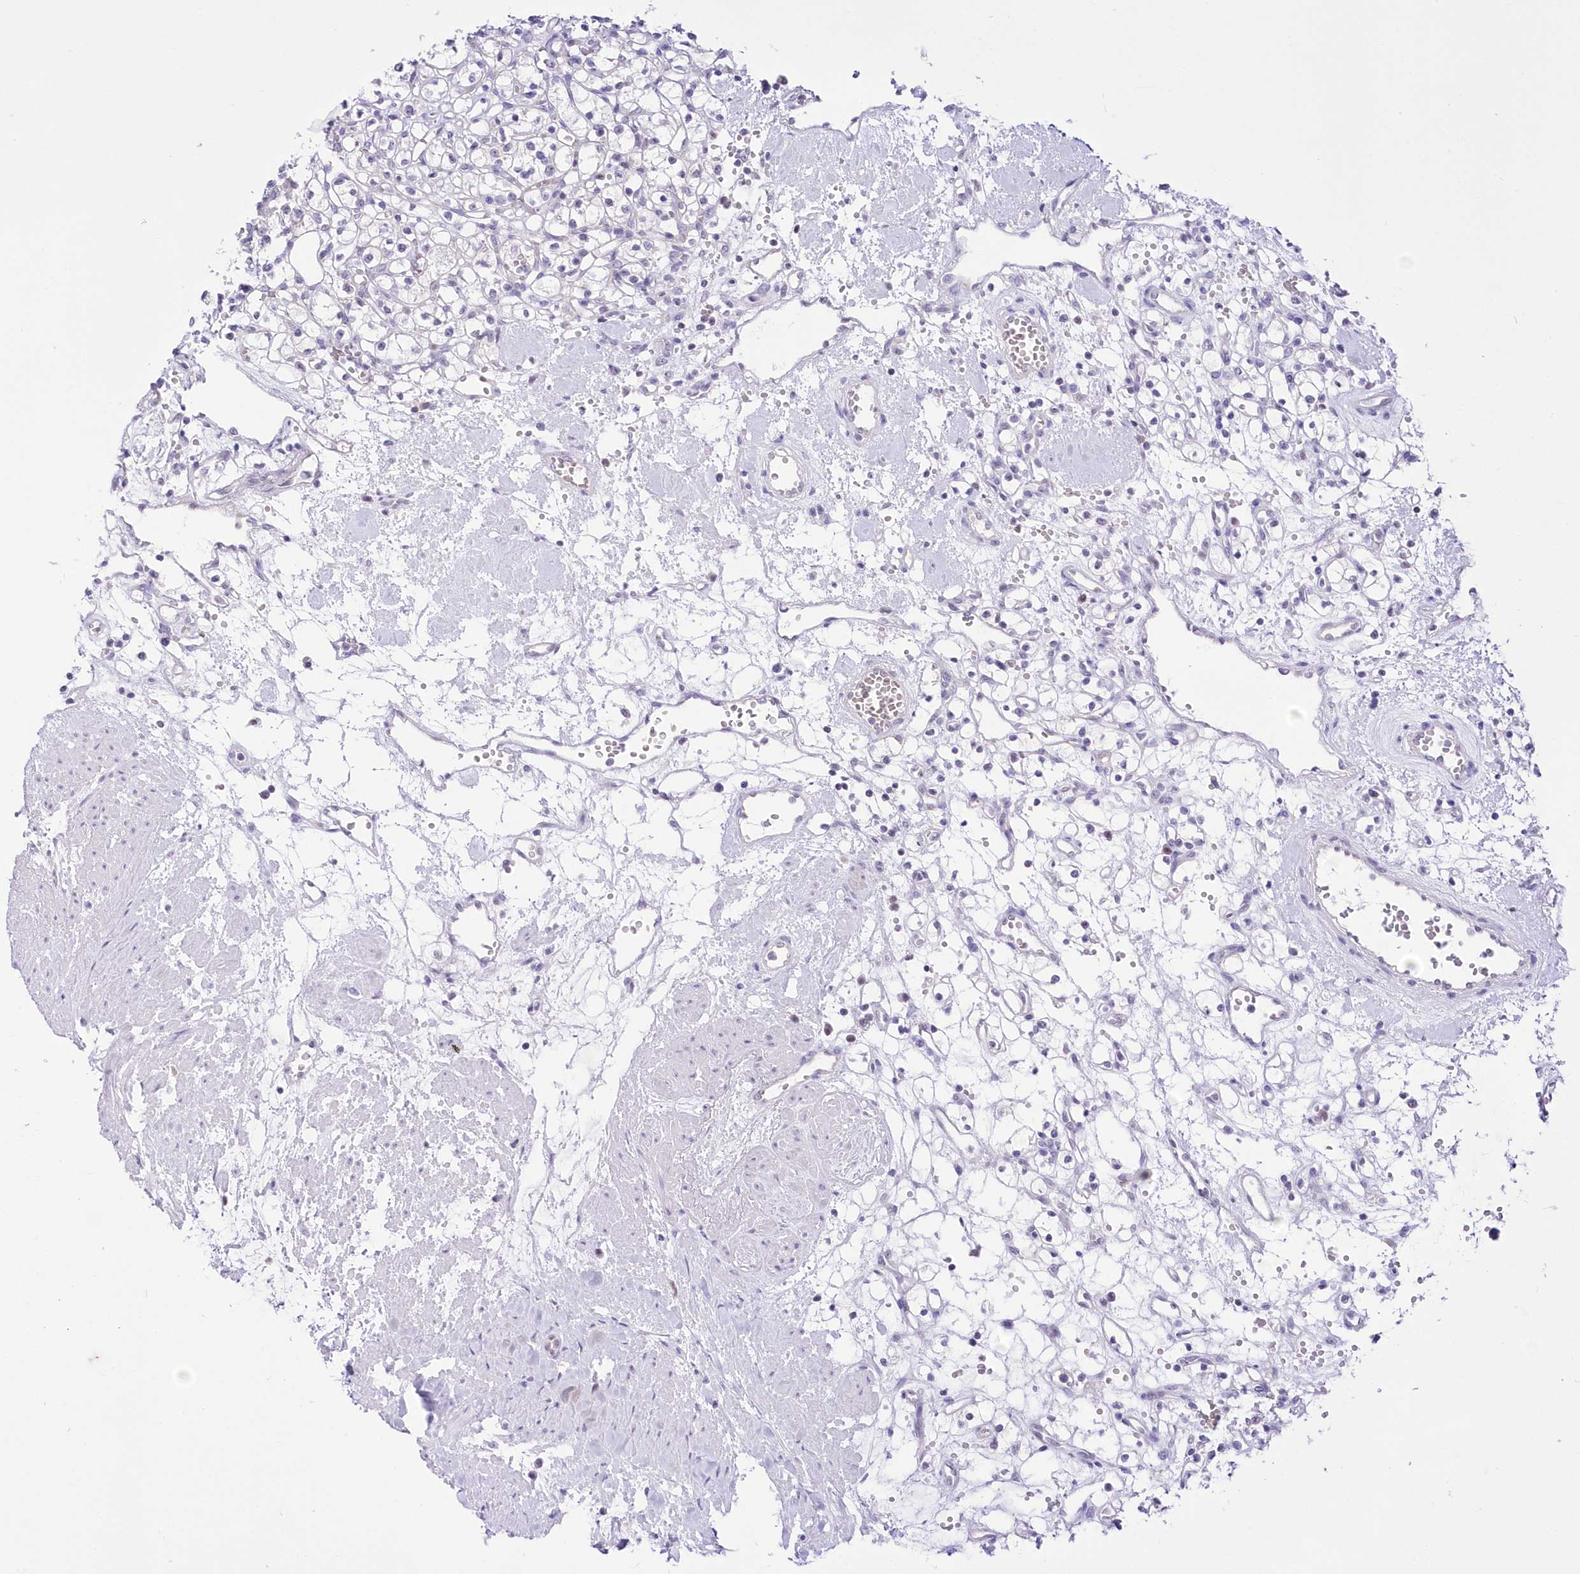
{"staining": {"intensity": "negative", "quantity": "none", "location": "none"}, "tissue": "renal cancer", "cell_type": "Tumor cells", "image_type": "cancer", "snomed": [{"axis": "morphology", "description": "Adenocarcinoma, NOS"}, {"axis": "topography", "description": "Kidney"}], "caption": "DAB (3,3'-diaminobenzidine) immunohistochemical staining of renal cancer shows no significant expression in tumor cells. (Brightfield microscopy of DAB immunohistochemistry at high magnification).", "gene": "UBA6", "patient": {"sex": "female", "age": 59}}